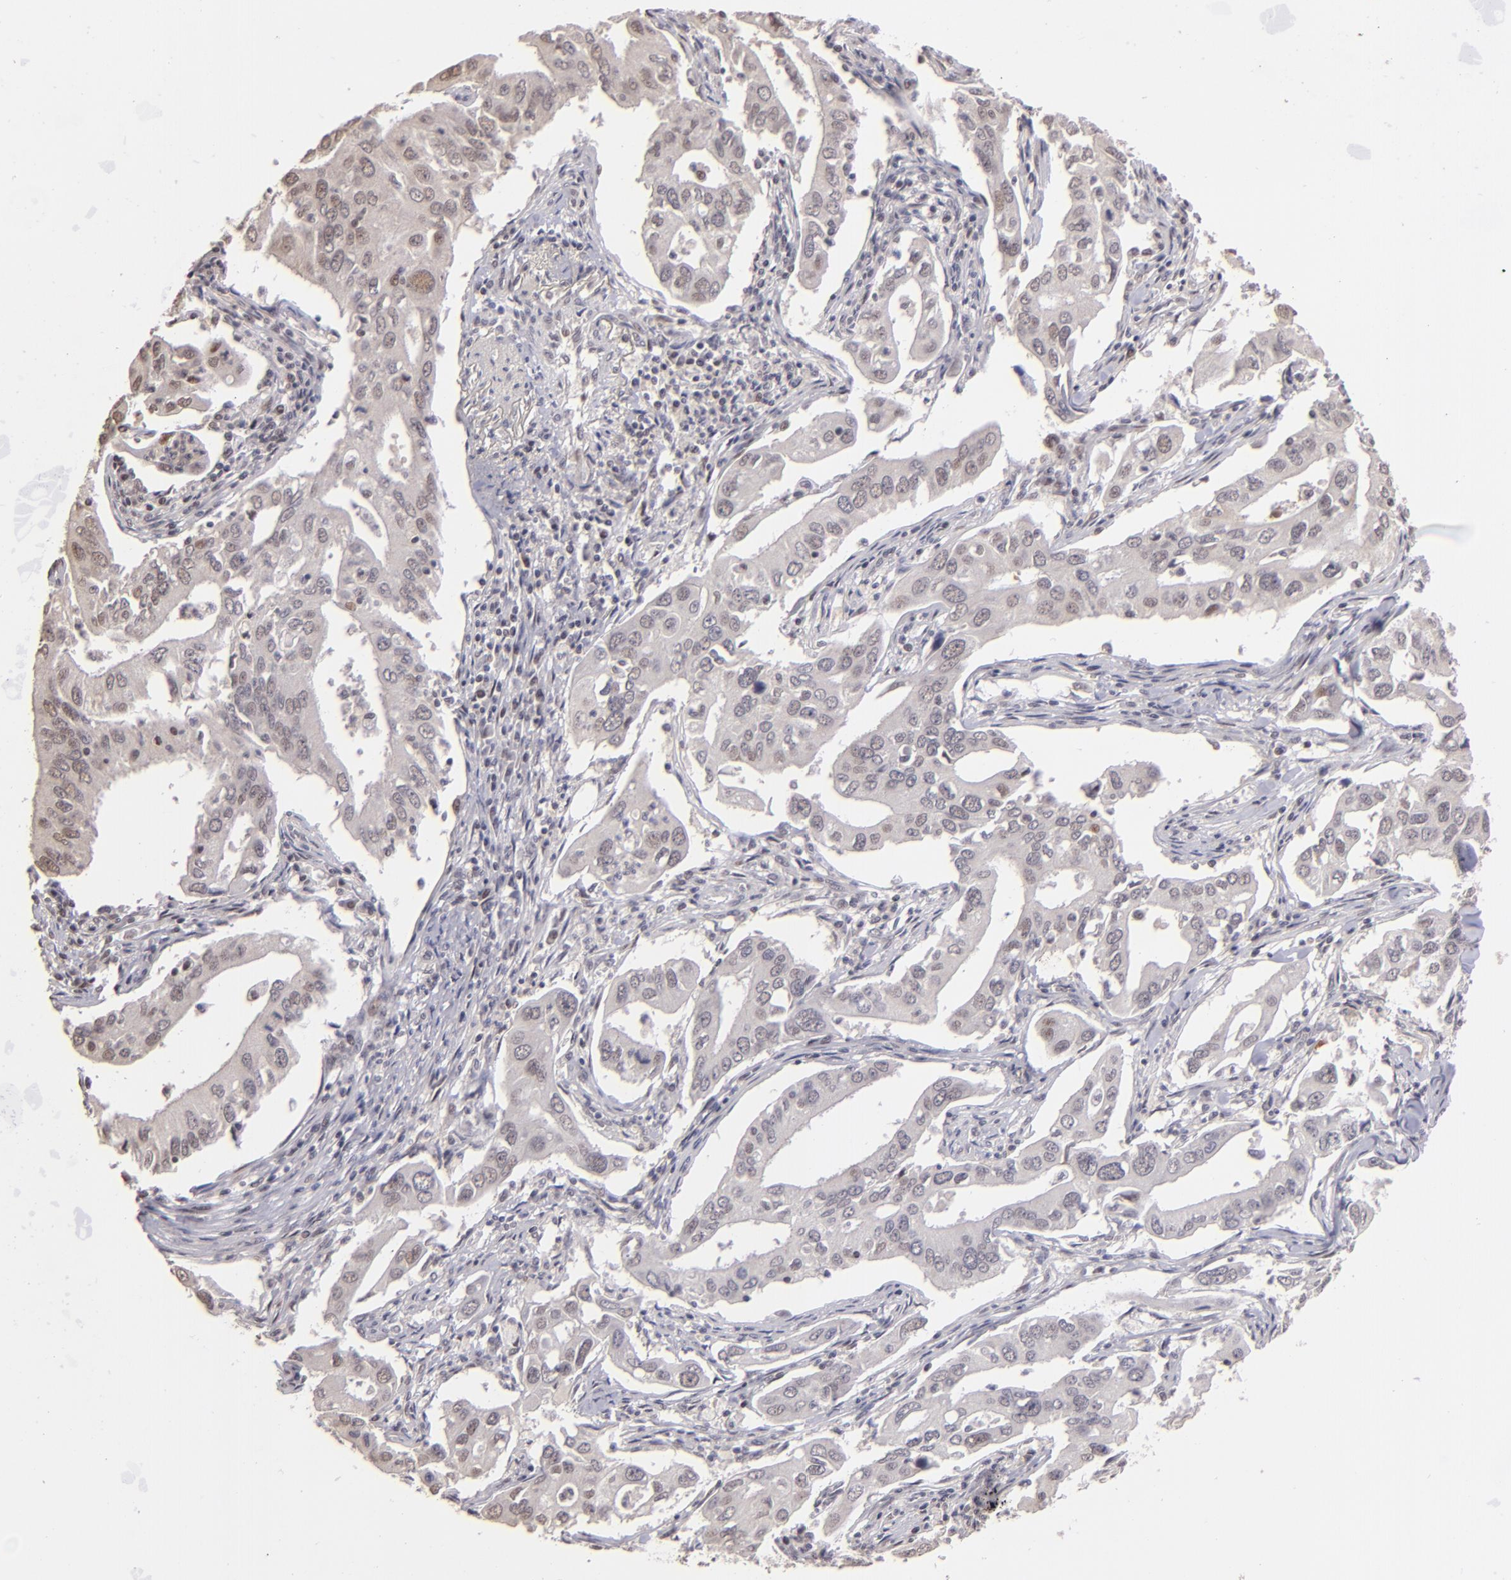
{"staining": {"intensity": "weak", "quantity": "<25%", "location": "nuclear"}, "tissue": "lung cancer", "cell_type": "Tumor cells", "image_type": "cancer", "snomed": [{"axis": "morphology", "description": "Adenocarcinoma, NOS"}, {"axis": "topography", "description": "Lung"}], "caption": "Immunohistochemistry (IHC) of adenocarcinoma (lung) shows no expression in tumor cells.", "gene": "RARB", "patient": {"sex": "male", "age": 48}}